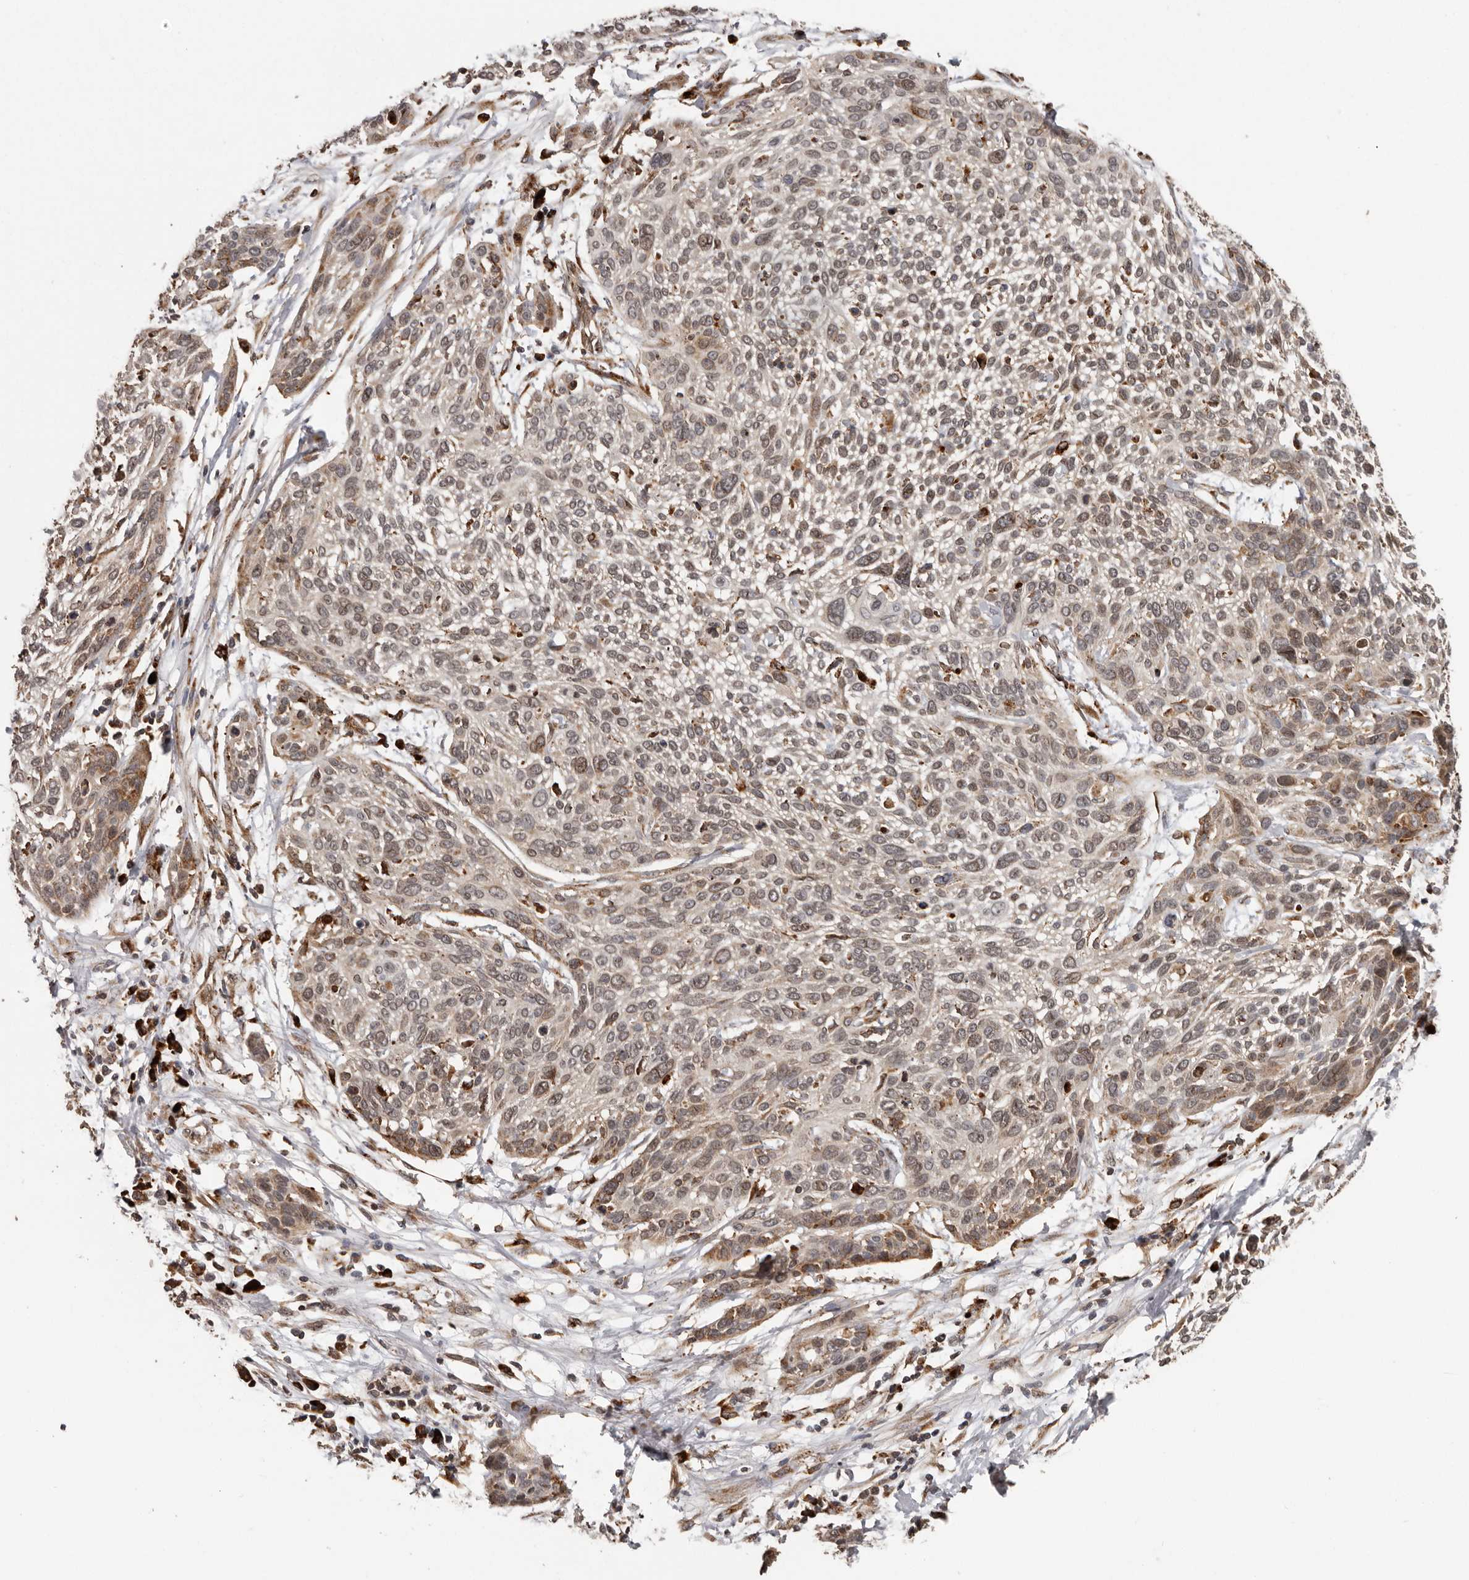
{"staining": {"intensity": "weak", "quantity": "25%-75%", "location": "cytoplasmic/membranous"}, "tissue": "cervical cancer", "cell_type": "Tumor cells", "image_type": "cancer", "snomed": [{"axis": "morphology", "description": "Squamous cell carcinoma, NOS"}, {"axis": "topography", "description": "Cervix"}], "caption": "An IHC image of neoplastic tissue is shown. Protein staining in brown shows weak cytoplasmic/membranous positivity in cervical squamous cell carcinoma within tumor cells. (brown staining indicates protein expression, while blue staining denotes nuclei).", "gene": "NUP43", "patient": {"sex": "female", "age": 51}}